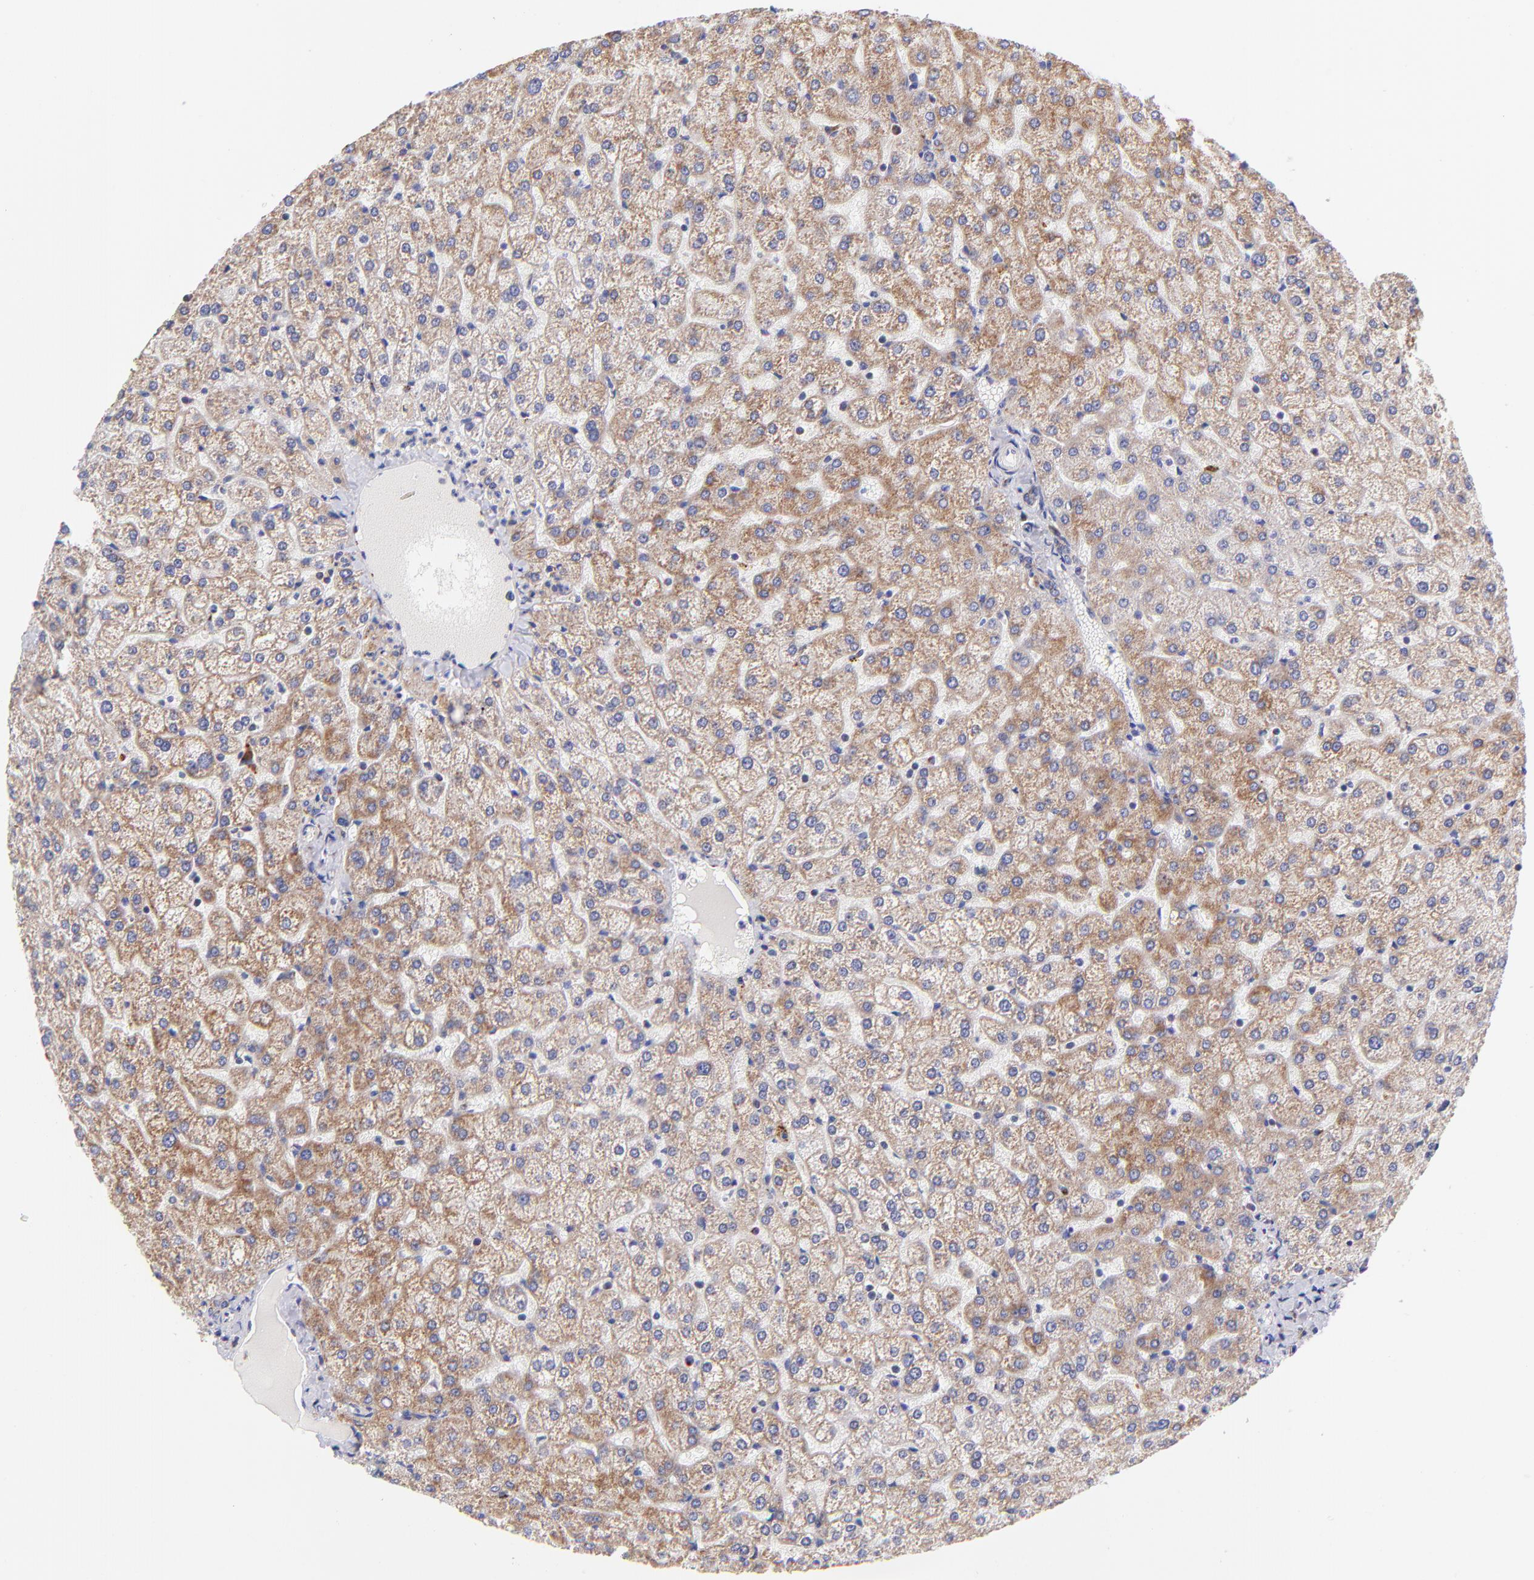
{"staining": {"intensity": "negative", "quantity": "none", "location": "none"}, "tissue": "liver", "cell_type": "Cholangiocytes", "image_type": "normal", "snomed": [{"axis": "morphology", "description": "Normal tissue, NOS"}, {"axis": "topography", "description": "Liver"}], "caption": "Human liver stained for a protein using immunohistochemistry shows no positivity in cholangiocytes.", "gene": "NDUFB7", "patient": {"sex": "female", "age": 32}}